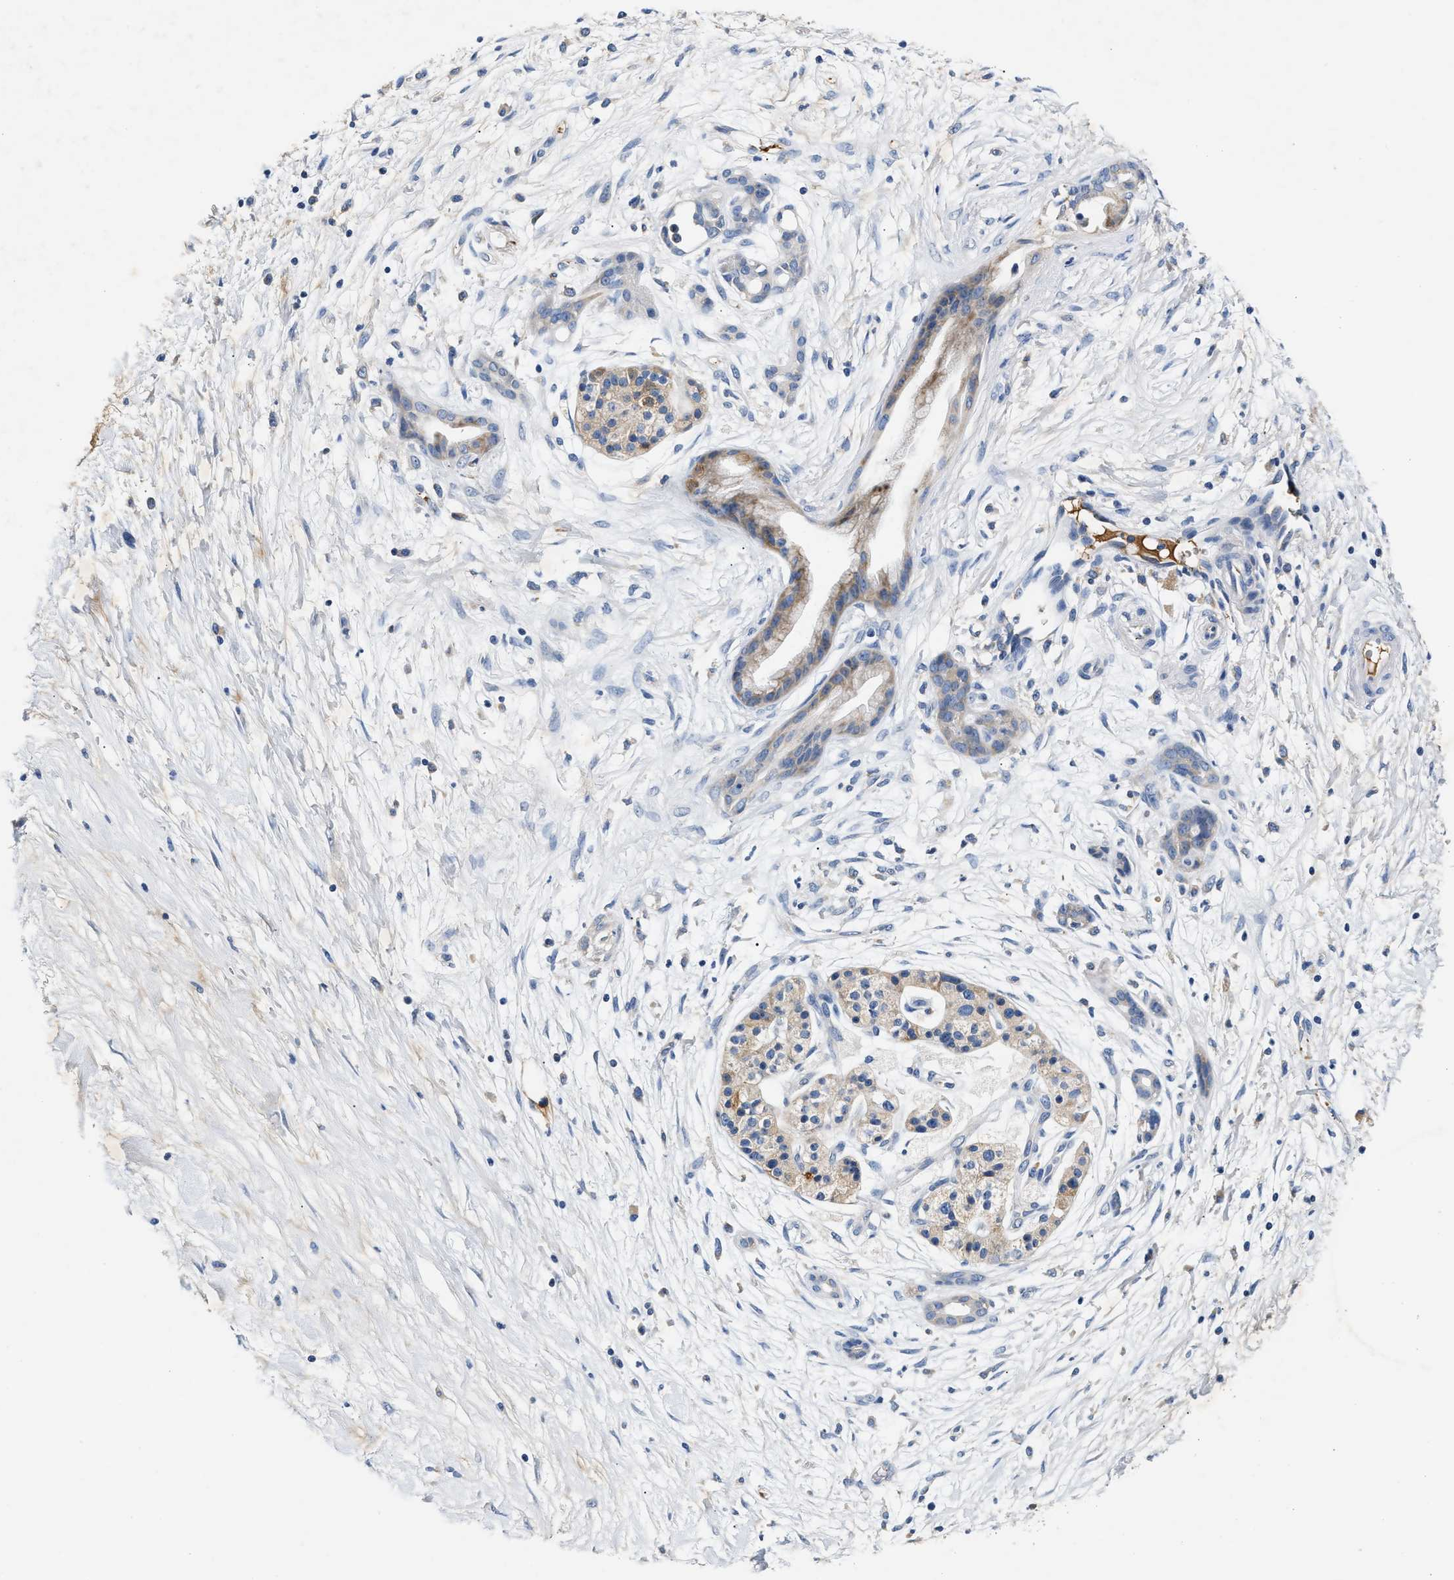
{"staining": {"intensity": "weak", "quantity": "<25%", "location": "cytoplasmic/membranous"}, "tissue": "pancreatic cancer", "cell_type": "Tumor cells", "image_type": "cancer", "snomed": [{"axis": "morphology", "description": "Adenocarcinoma, NOS"}, {"axis": "topography", "description": "Pancreas"}], "caption": "The immunohistochemistry micrograph has no significant positivity in tumor cells of pancreatic adenocarcinoma tissue.", "gene": "TUT7", "patient": {"sex": "female", "age": 77}}